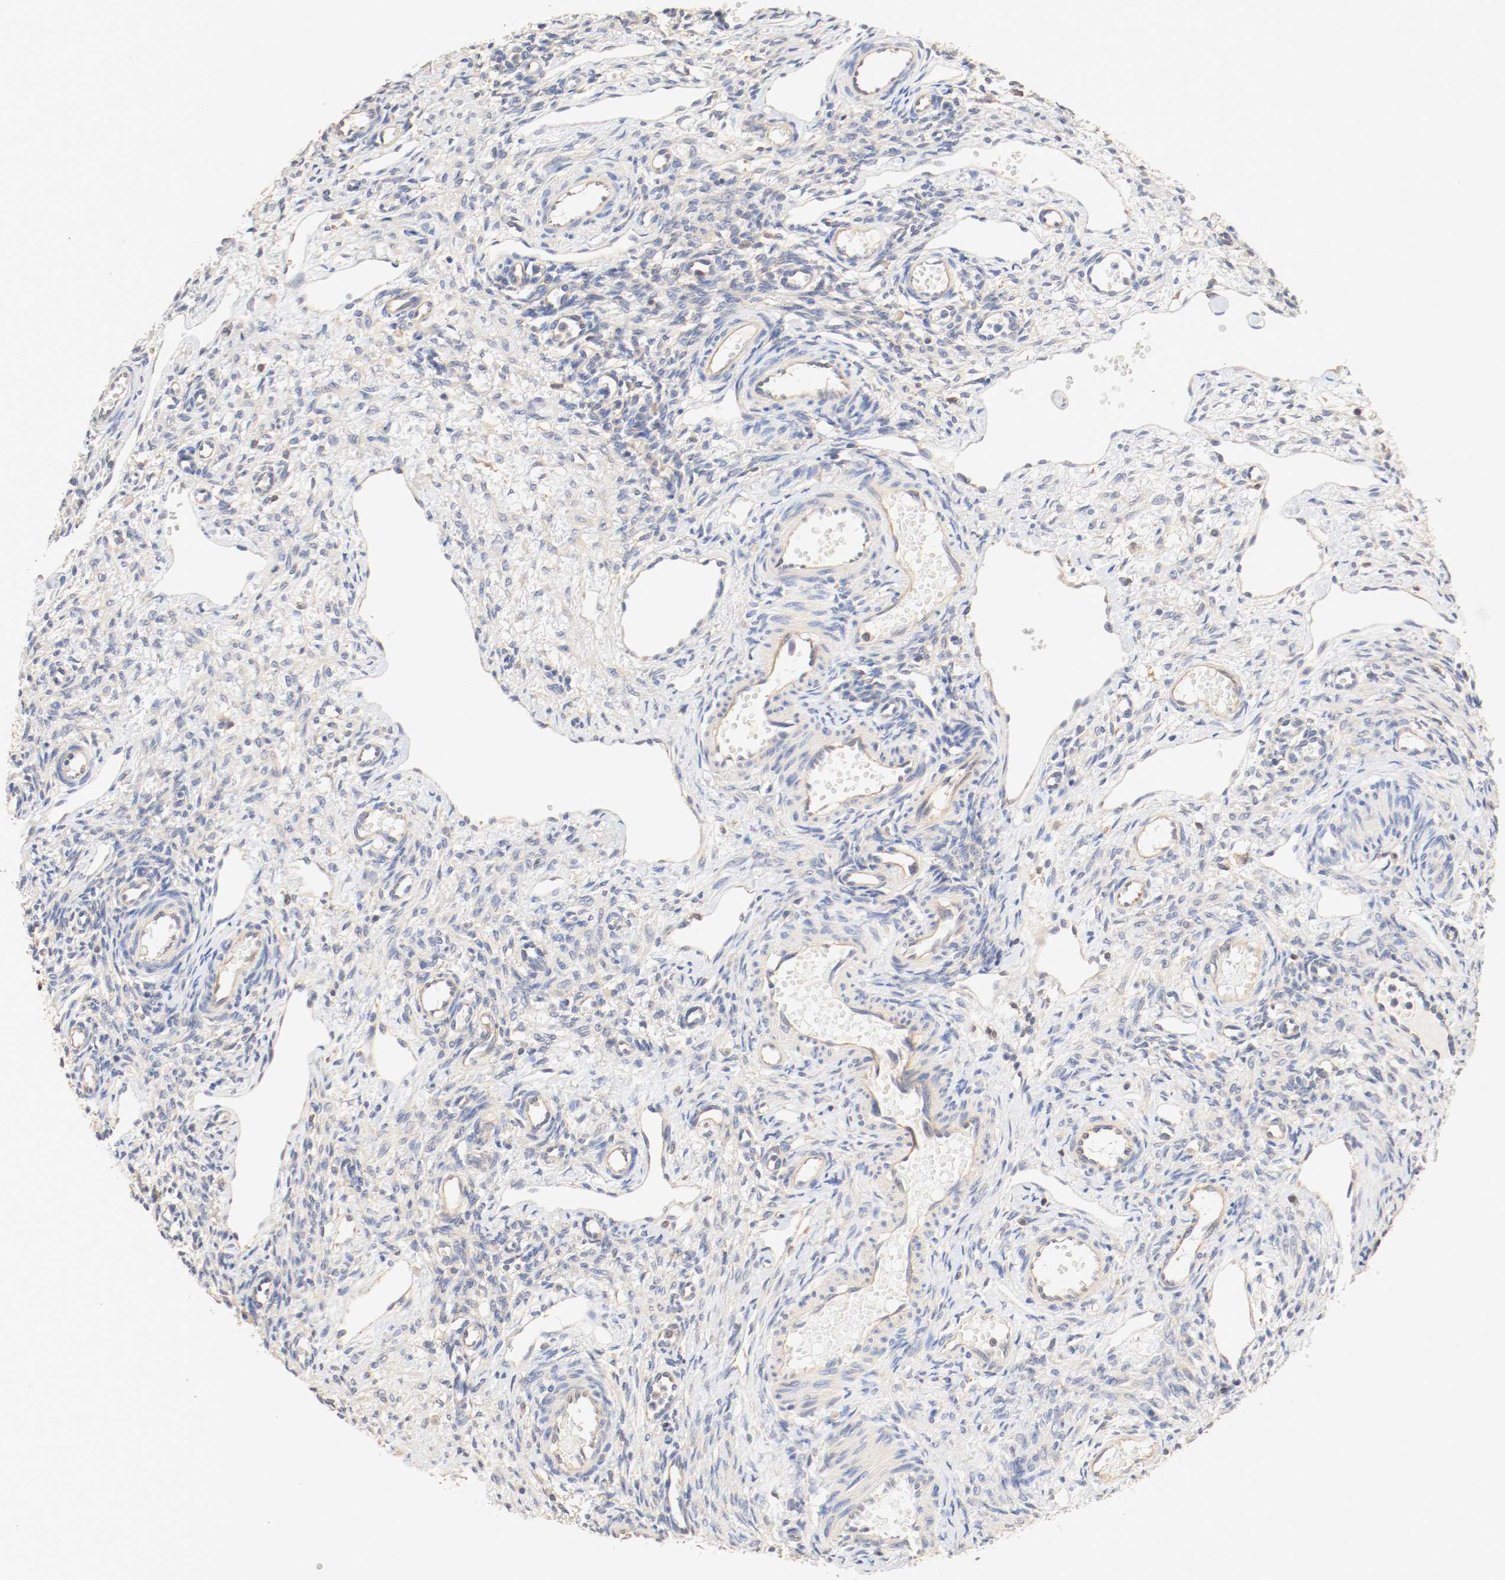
{"staining": {"intensity": "moderate", "quantity": "25%-75%", "location": "cytoplasmic/membranous"}, "tissue": "ovary", "cell_type": "Ovarian stroma cells", "image_type": "normal", "snomed": [{"axis": "morphology", "description": "Normal tissue, NOS"}, {"axis": "topography", "description": "Ovary"}], "caption": "Approximately 25%-75% of ovarian stroma cells in unremarkable human ovary exhibit moderate cytoplasmic/membranous protein positivity as visualized by brown immunohistochemical staining.", "gene": "GIT1", "patient": {"sex": "female", "age": 33}}